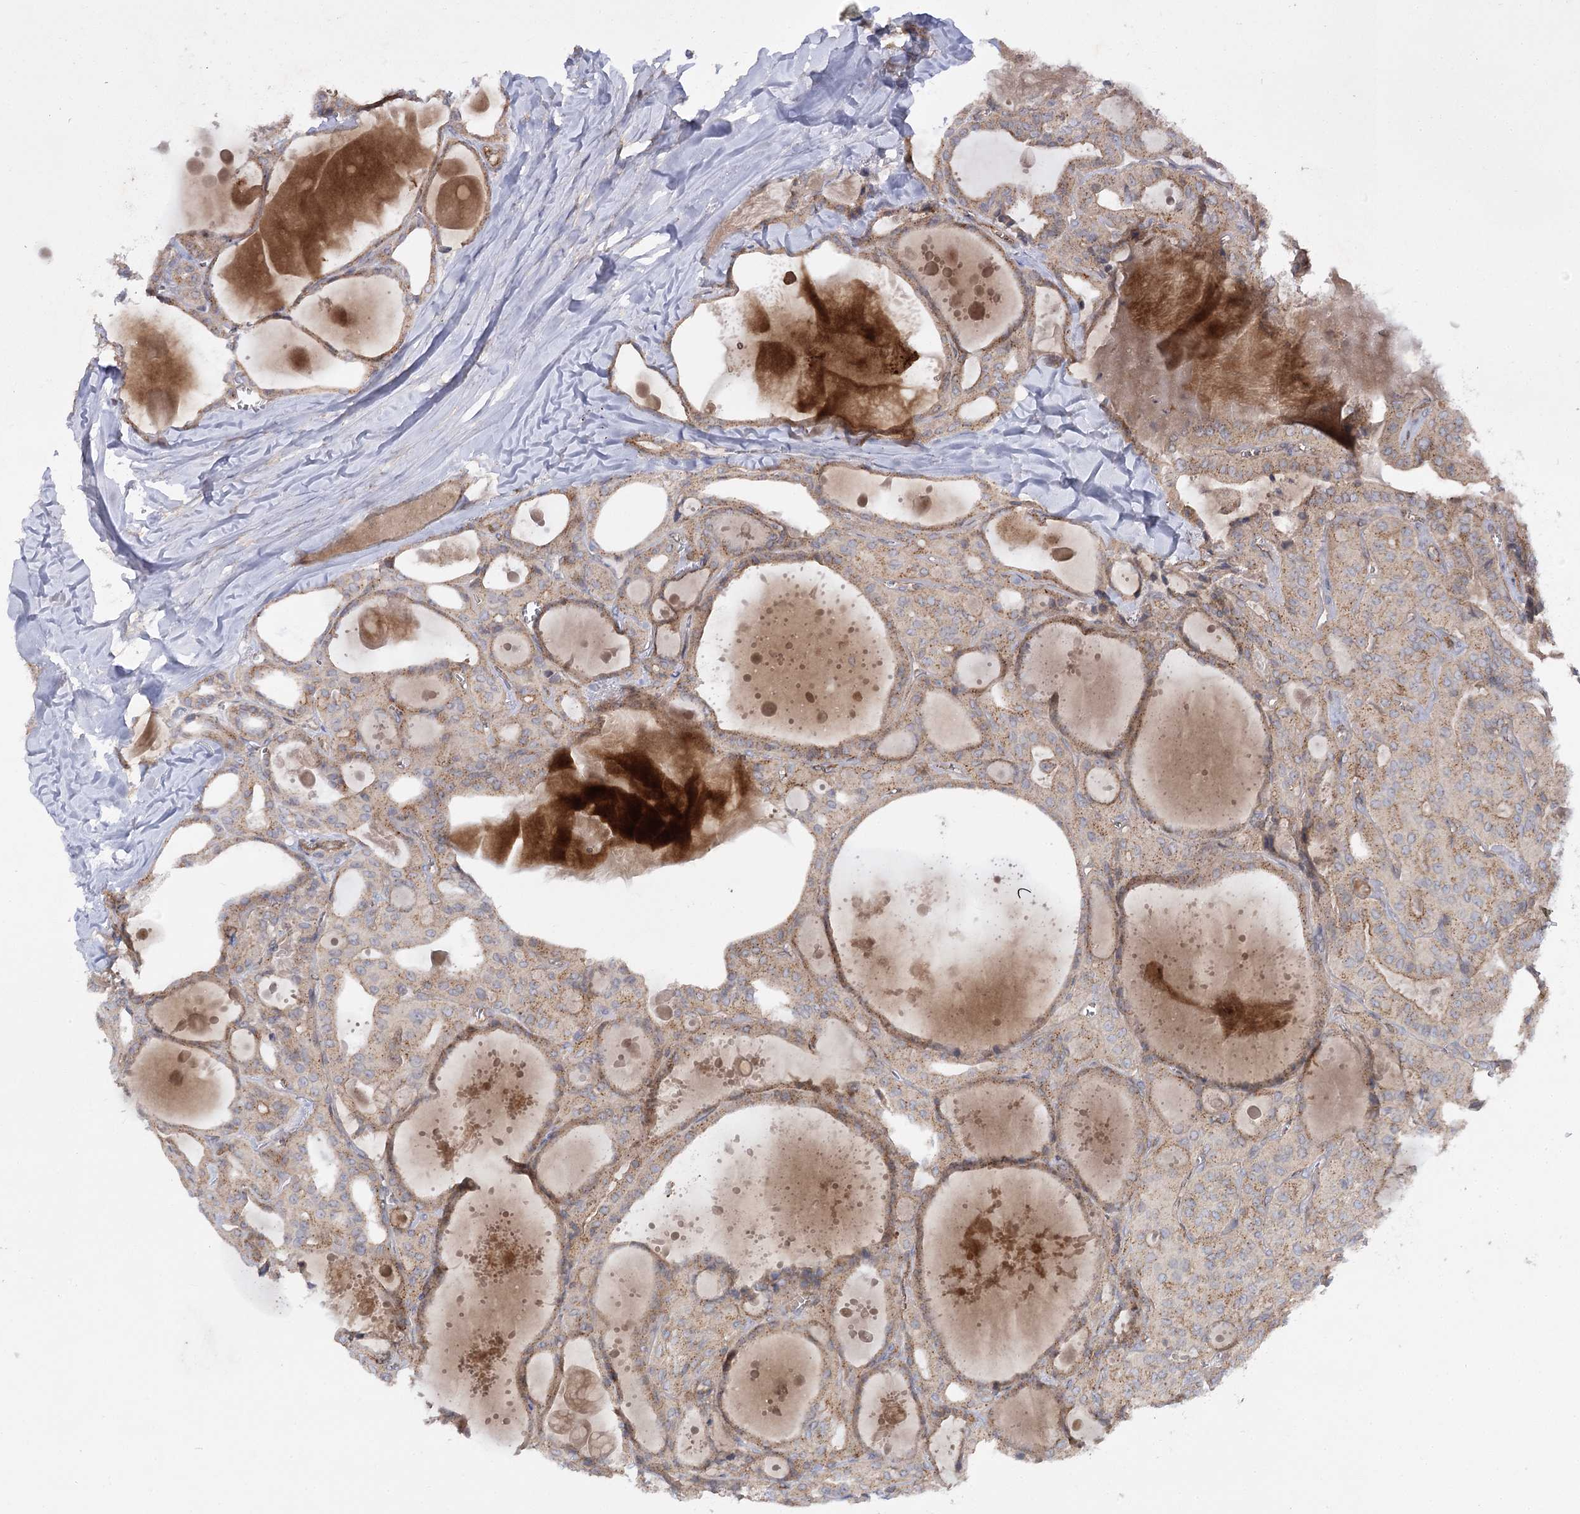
{"staining": {"intensity": "weak", "quantity": ">75%", "location": "cytoplasmic/membranous"}, "tissue": "thyroid cancer", "cell_type": "Tumor cells", "image_type": "cancer", "snomed": [{"axis": "morphology", "description": "Papillary adenocarcinoma, NOS"}, {"axis": "topography", "description": "Thyroid gland"}], "caption": "This is an image of immunohistochemistry (IHC) staining of thyroid papillary adenocarcinoma, which shows weak staining in the cytoplasmic/membranous of tumor cells.", "gene": "KIAA0825", "patient": {"sex": "male", "age": 52}}